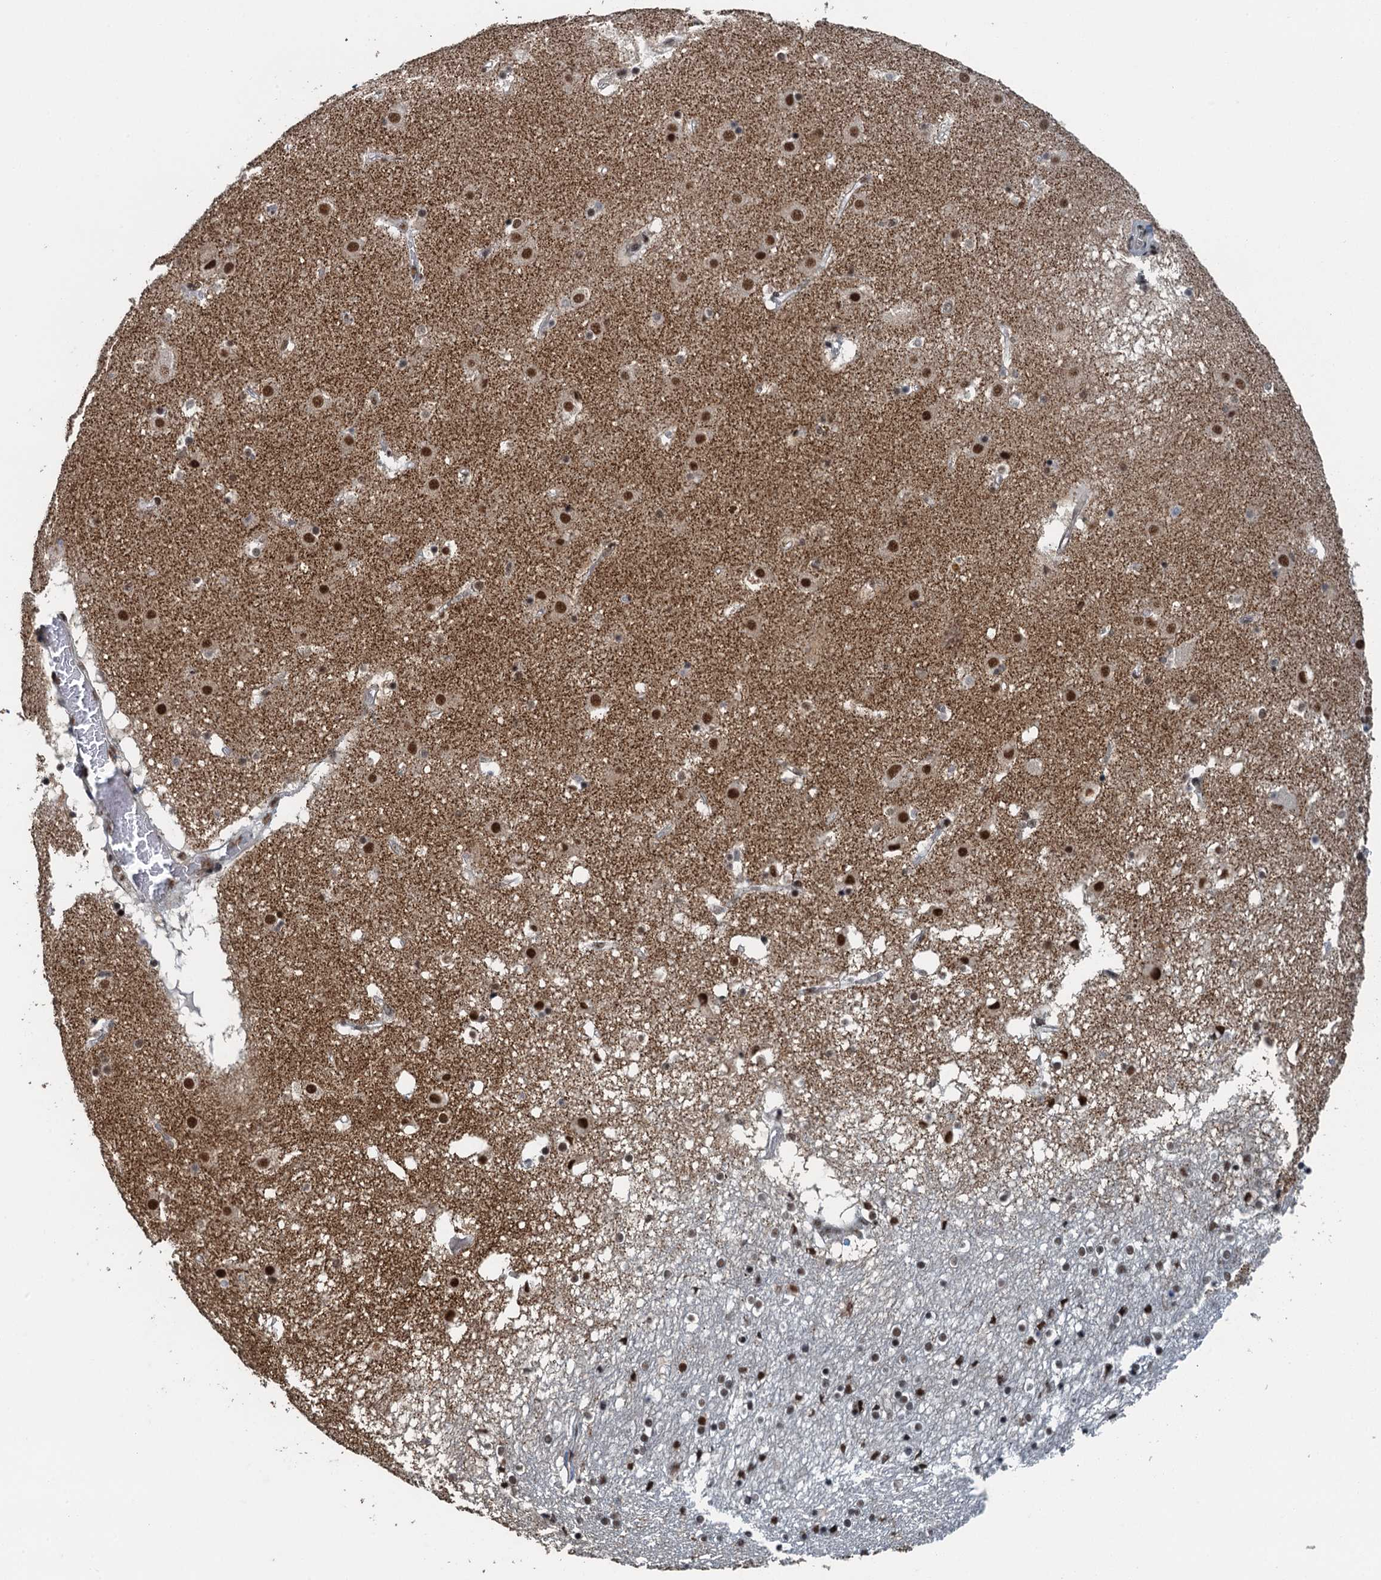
{"staining": {"intensity": "strong", "quantity": "25%-75%", "location": "nuclear"}, "tissue": "caudate", "cell_type": "Glial cells", "image_type": "normal", "snomed": [{"axis": "morphology", "description": "Normal tissue, NOS"}, {"axis": "topography", "description": "Lateral ventricle wall"}], "caption": "Protein staining of normal caudate shows strong nuclear positivity in approximately 25%-75% of glial cells. (DAB (3,3'-diaminobenzidine) IHC with brightfield microscopy, high magnification).", "gene": "MTA3", "patient": {"sex": "male", "age": 70}}